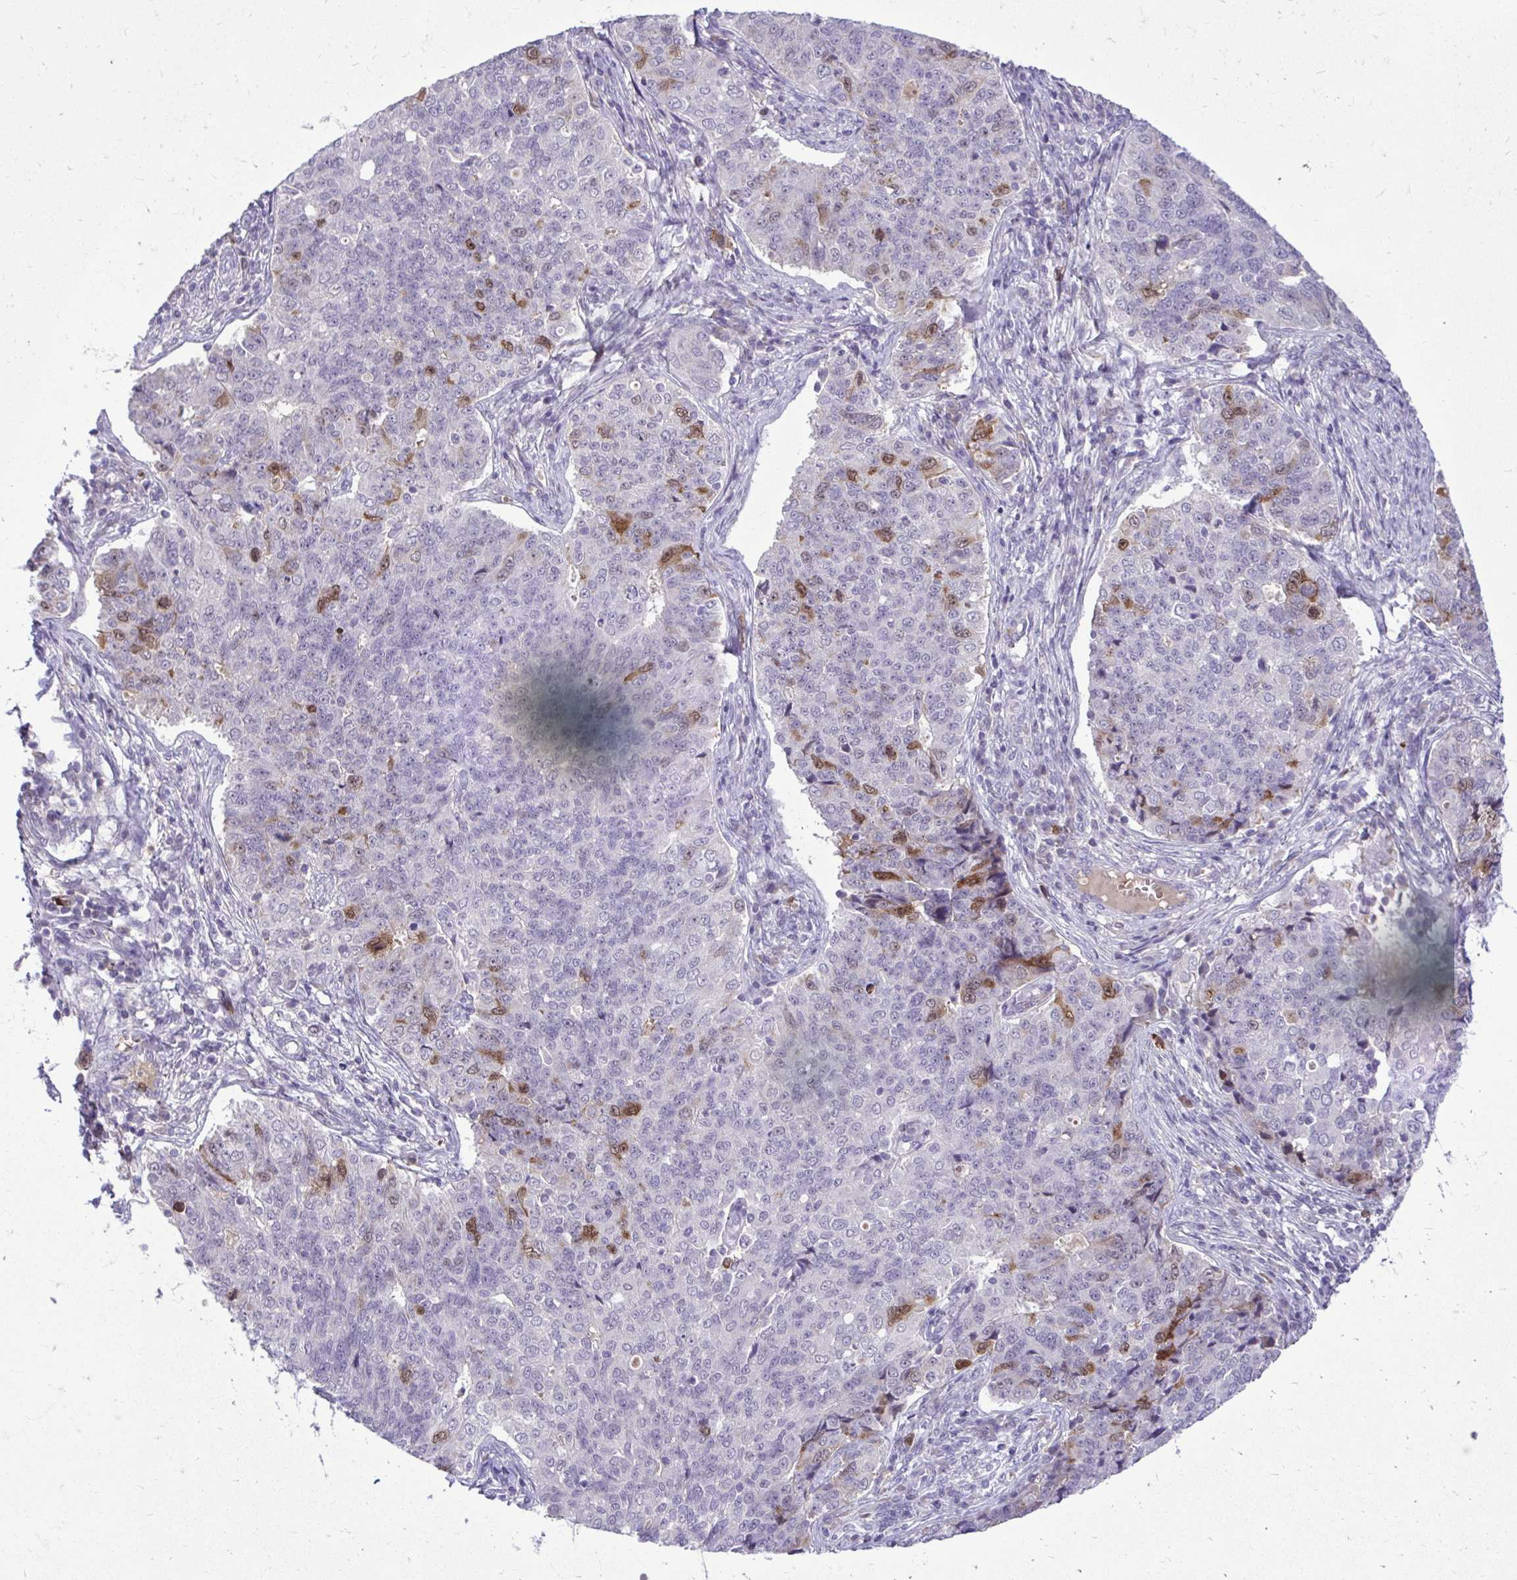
{"staining": {"intensity": "moderate", "quantity": "<25%", "location": "cytoplasmic/membranous,nuclear"}, "tissue": "endometrial cancer", "cell_type": "Tumor cells", "image_type": "cancer", "snomed": [{"axis": "morphology", "description": "Adenocarcinoma, NOS"}, {"axis": "topography", "description": "Endometrium"}], "caption": "The immunohistochemical stain highlights moderate cytoplasmic/membranous and nuclear positivity in tumor cells of endometrial adenocarcinoma tissue. (brown staining indicates protein expression, while blue staining denotes nuclei).", "gene": "CDC20", "patient": {"sex": "female", "age": 43}}